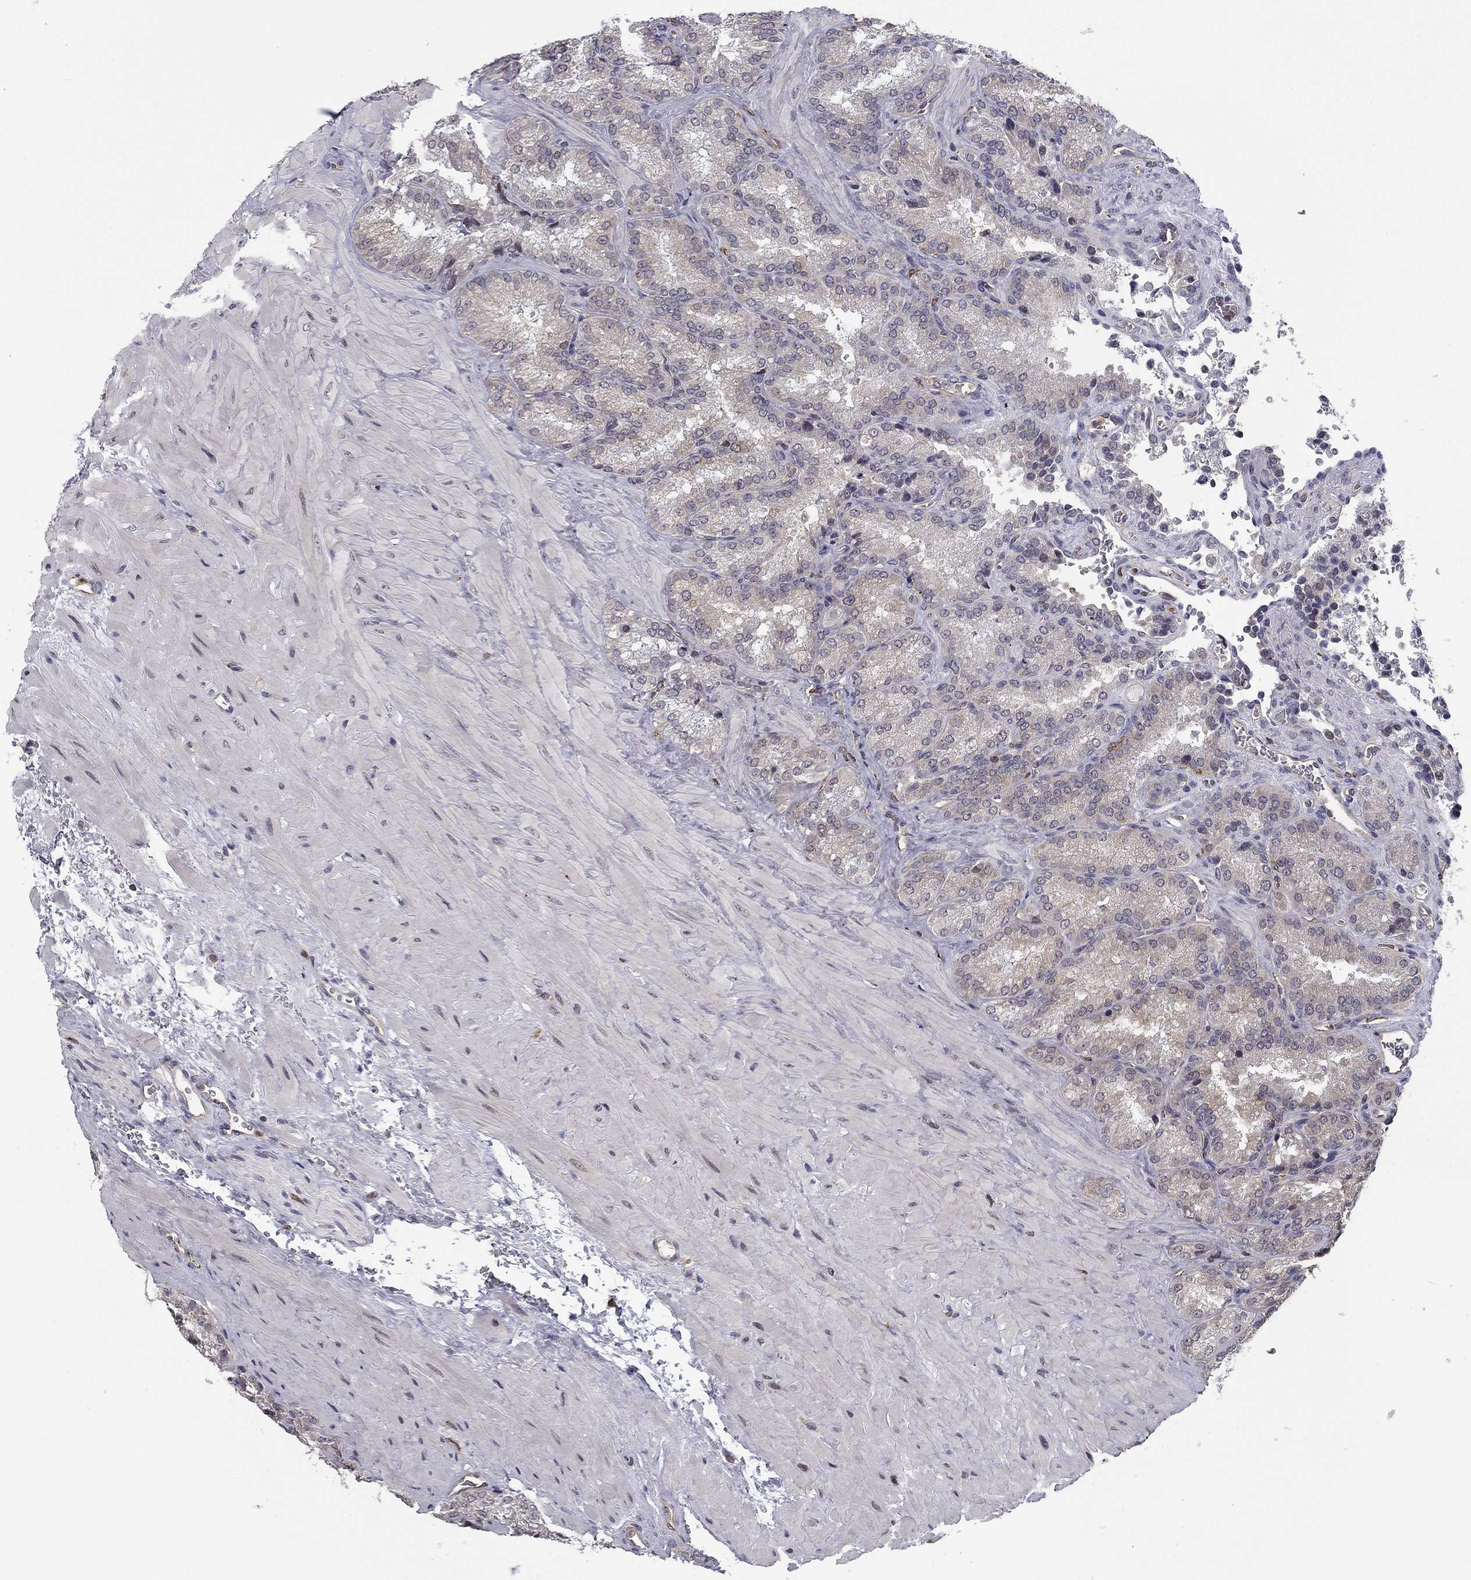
{"staining": {"intensity": "negative", "quantity": "none", "location": "none"}, "tissue": "seminal vesicle", "cell_type": "Glandular cells", "image_type": "normal", "snomed": [{"axis": "morphology", "description": "Normal tissue, NOS"}, {"axis": "topography", "description": "Seminal veicle"}], "caption": "Glandular cells show no significant staining in normal seminal vesicle. The staining is performed using DAB brown chromogen with nuclei counter-stained in using hematoxylin.", "gene": "PLCB2", "patient": {"sex": "male", "age": 37}}